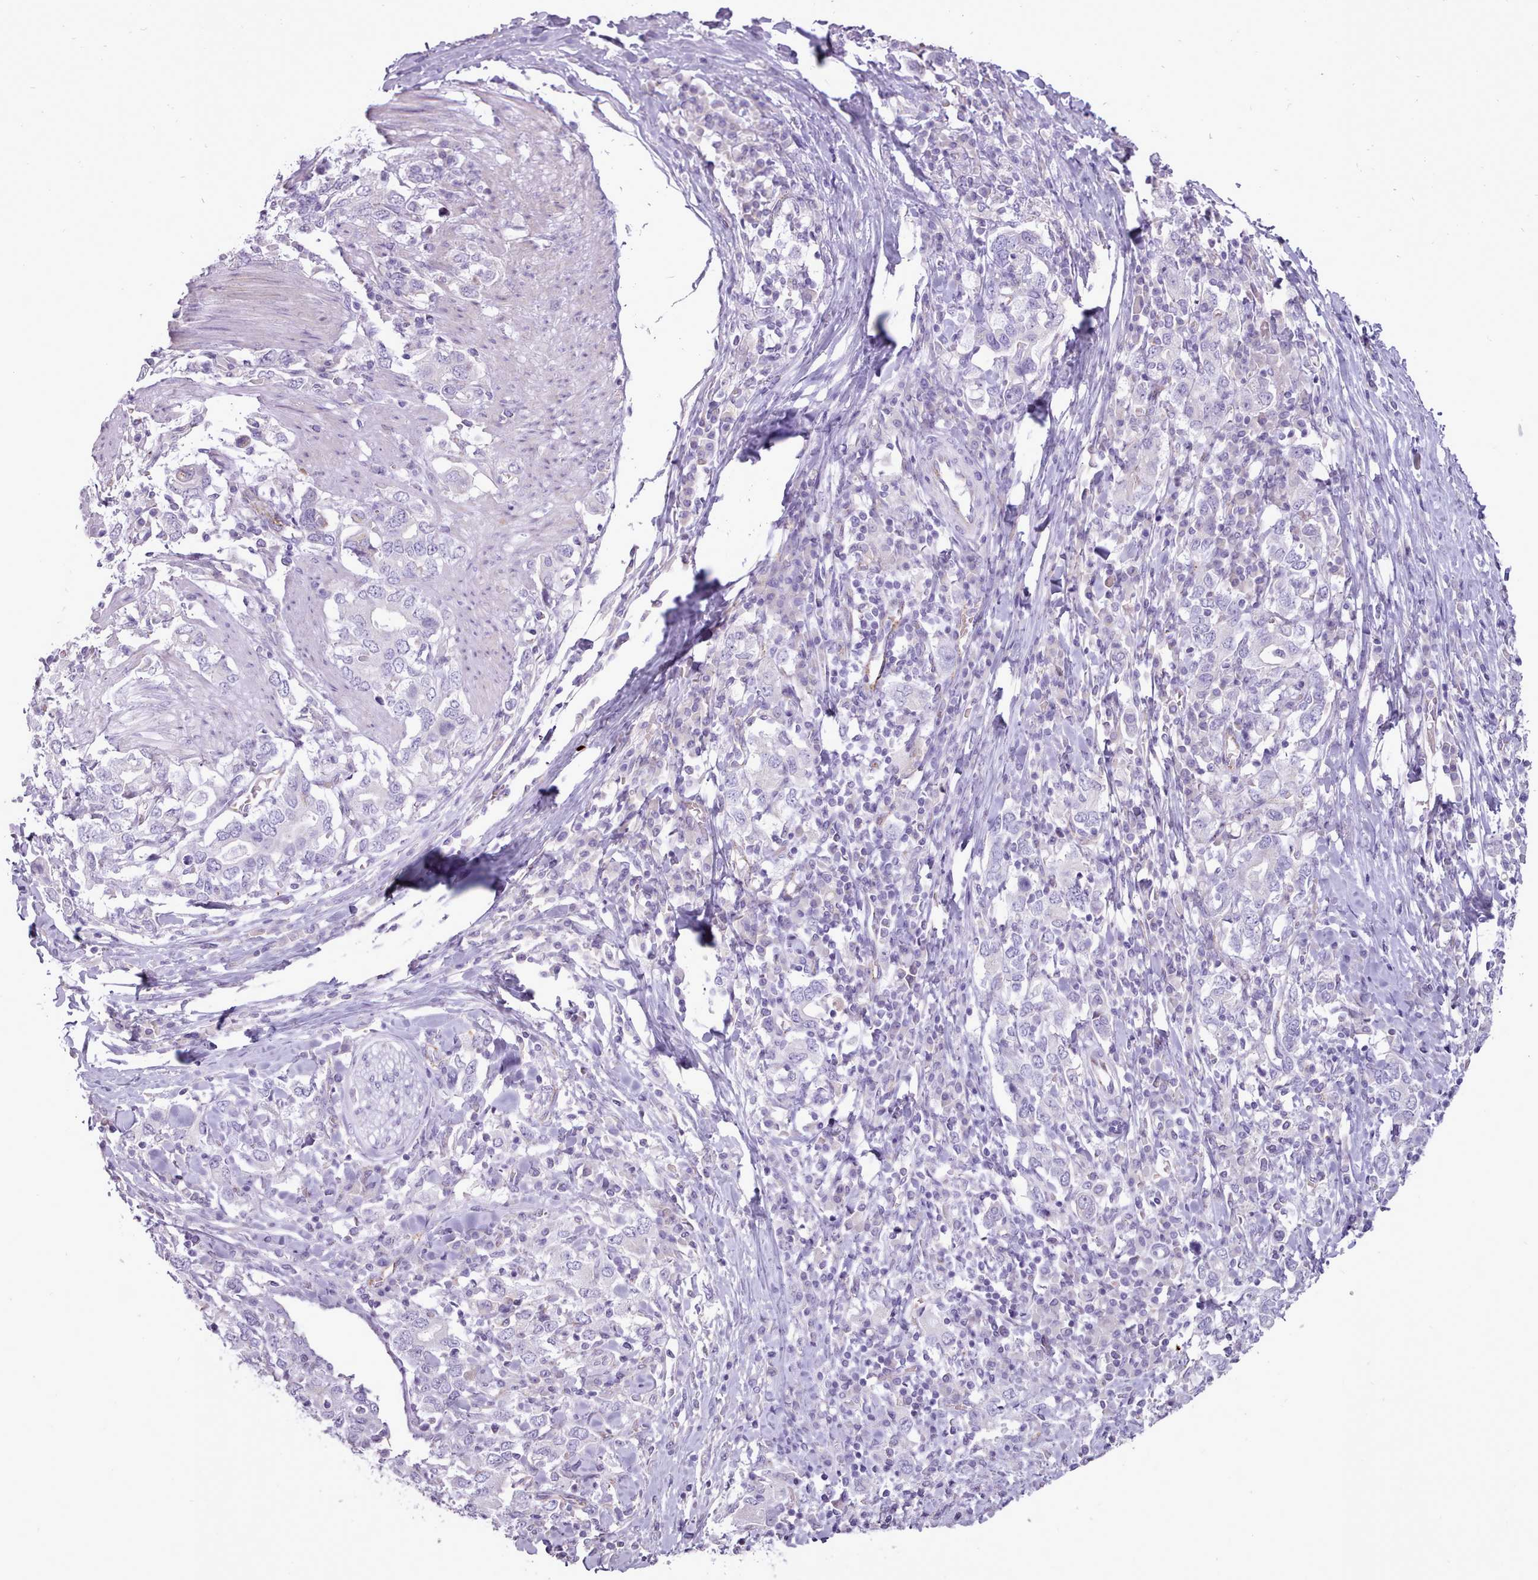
{"staining": {"intensity": "negative", "quantity": "none", "location": "none"}, "tissue": "stomach cancer", "cell_type": "Tumor cells", "image_type": "cancer", "snomed": [{"axis": "morphology", "description": "Adenocarcinoma, NOS"}, {"axis": "topography", "description": "Stomach, upper"}, {"axis": "topography", "description": "Stomach"}], "caption": "This is an immunohistochemistry image of stomach cancer. There is no staining in tumor cells.", "gene": "ATRAID", "patient": {"sex": "male", "age": 62}}